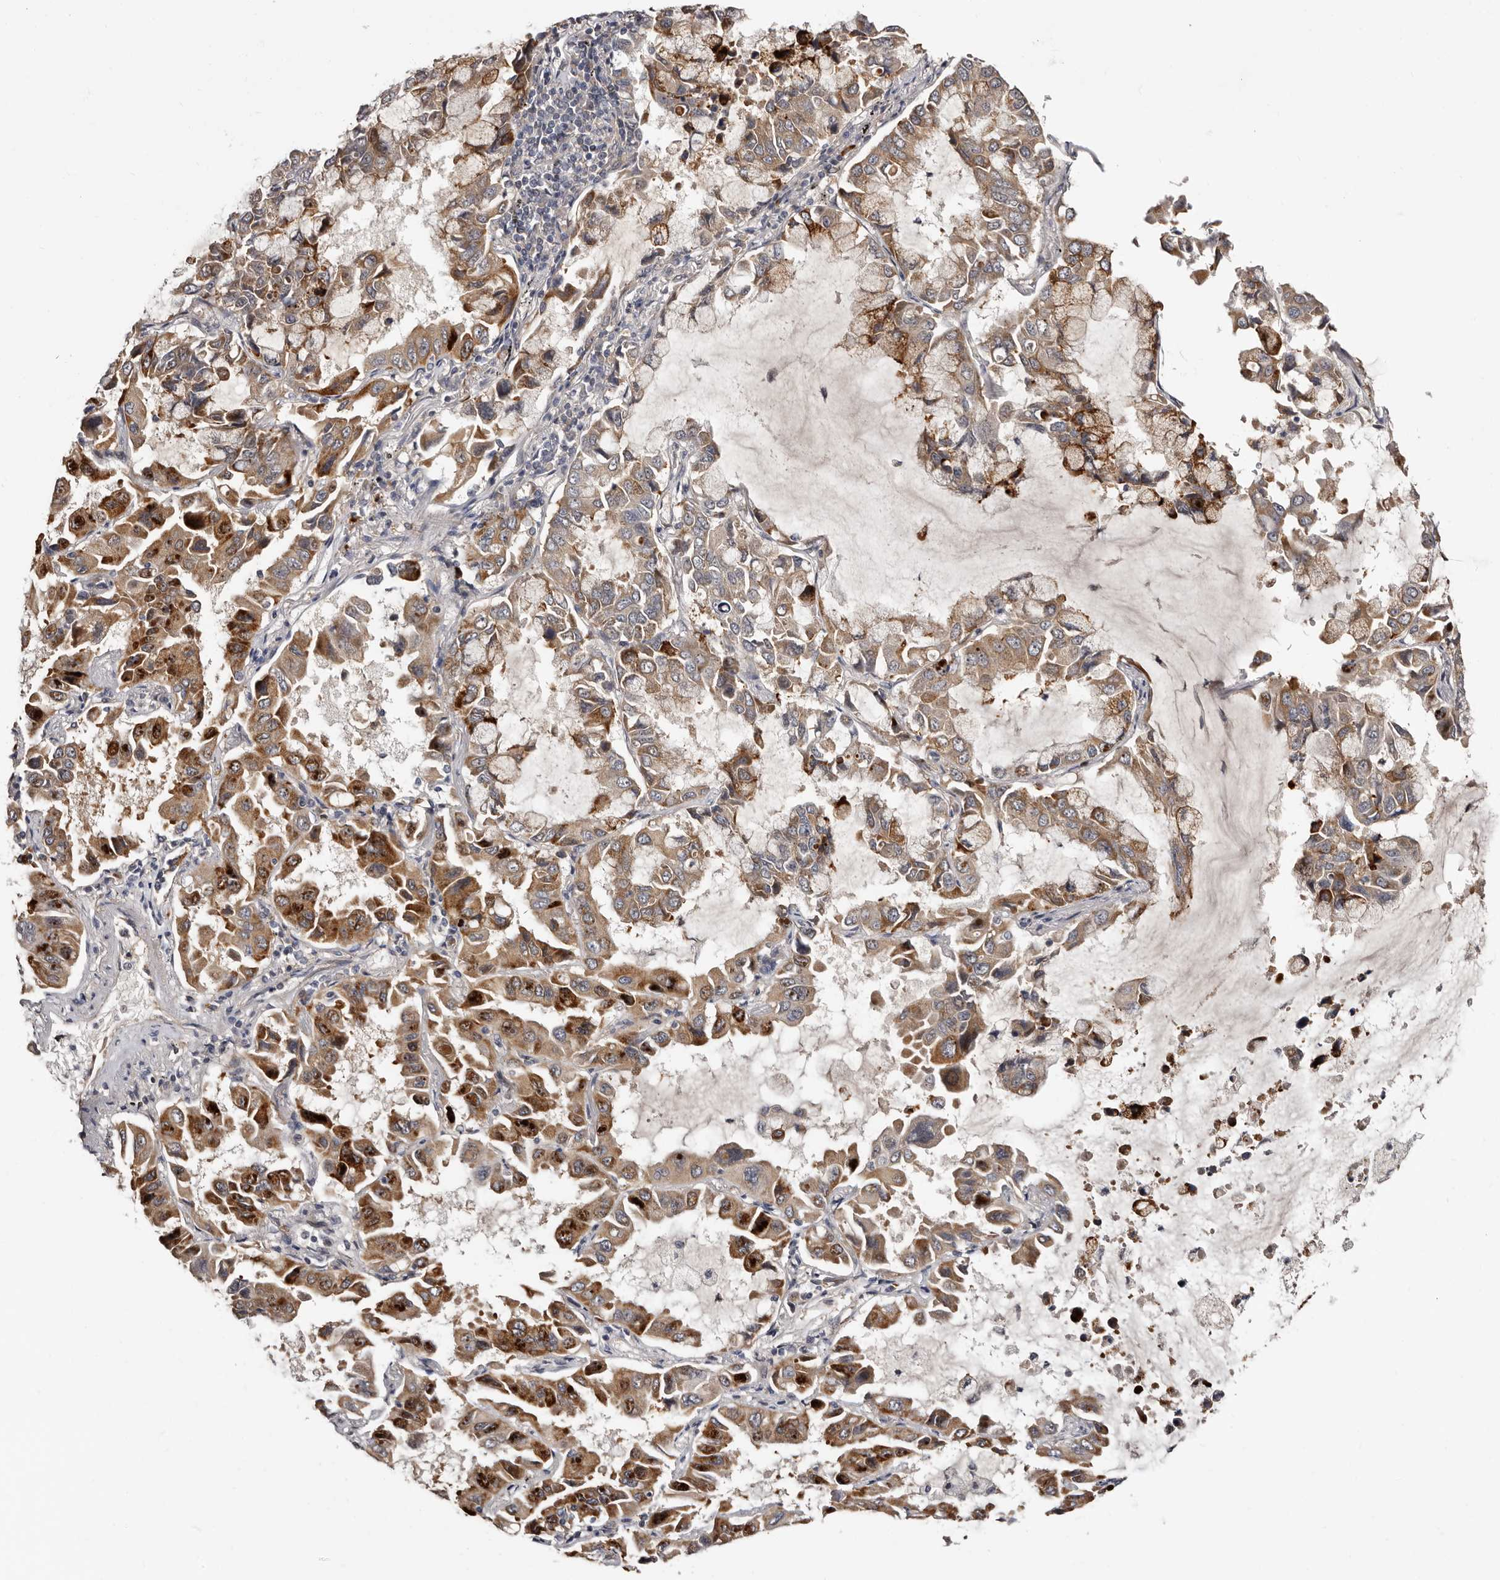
{"staining": {"intensity": "moderate", "quantity": ">75%", "location": "cytoplasmic/membranous"}, "tissue": "lung cancer", "cell_type": "Tumor cells", "image_type": "cancer", "snomed": [{"axis": "morphology", "description": "Adenocarcinoma, NOS"}, {"axis": "topography", "description": "Lung"}], "caption": "An image showing moderate cytoplasmic/membranous expression in approximately >75% of tumor cells in adenocarcinoma (lung), as visualized by brown immunohistochemical staining.", "gene": "TBC1D22B", "patient": {"sex": "male", "age": 64}}